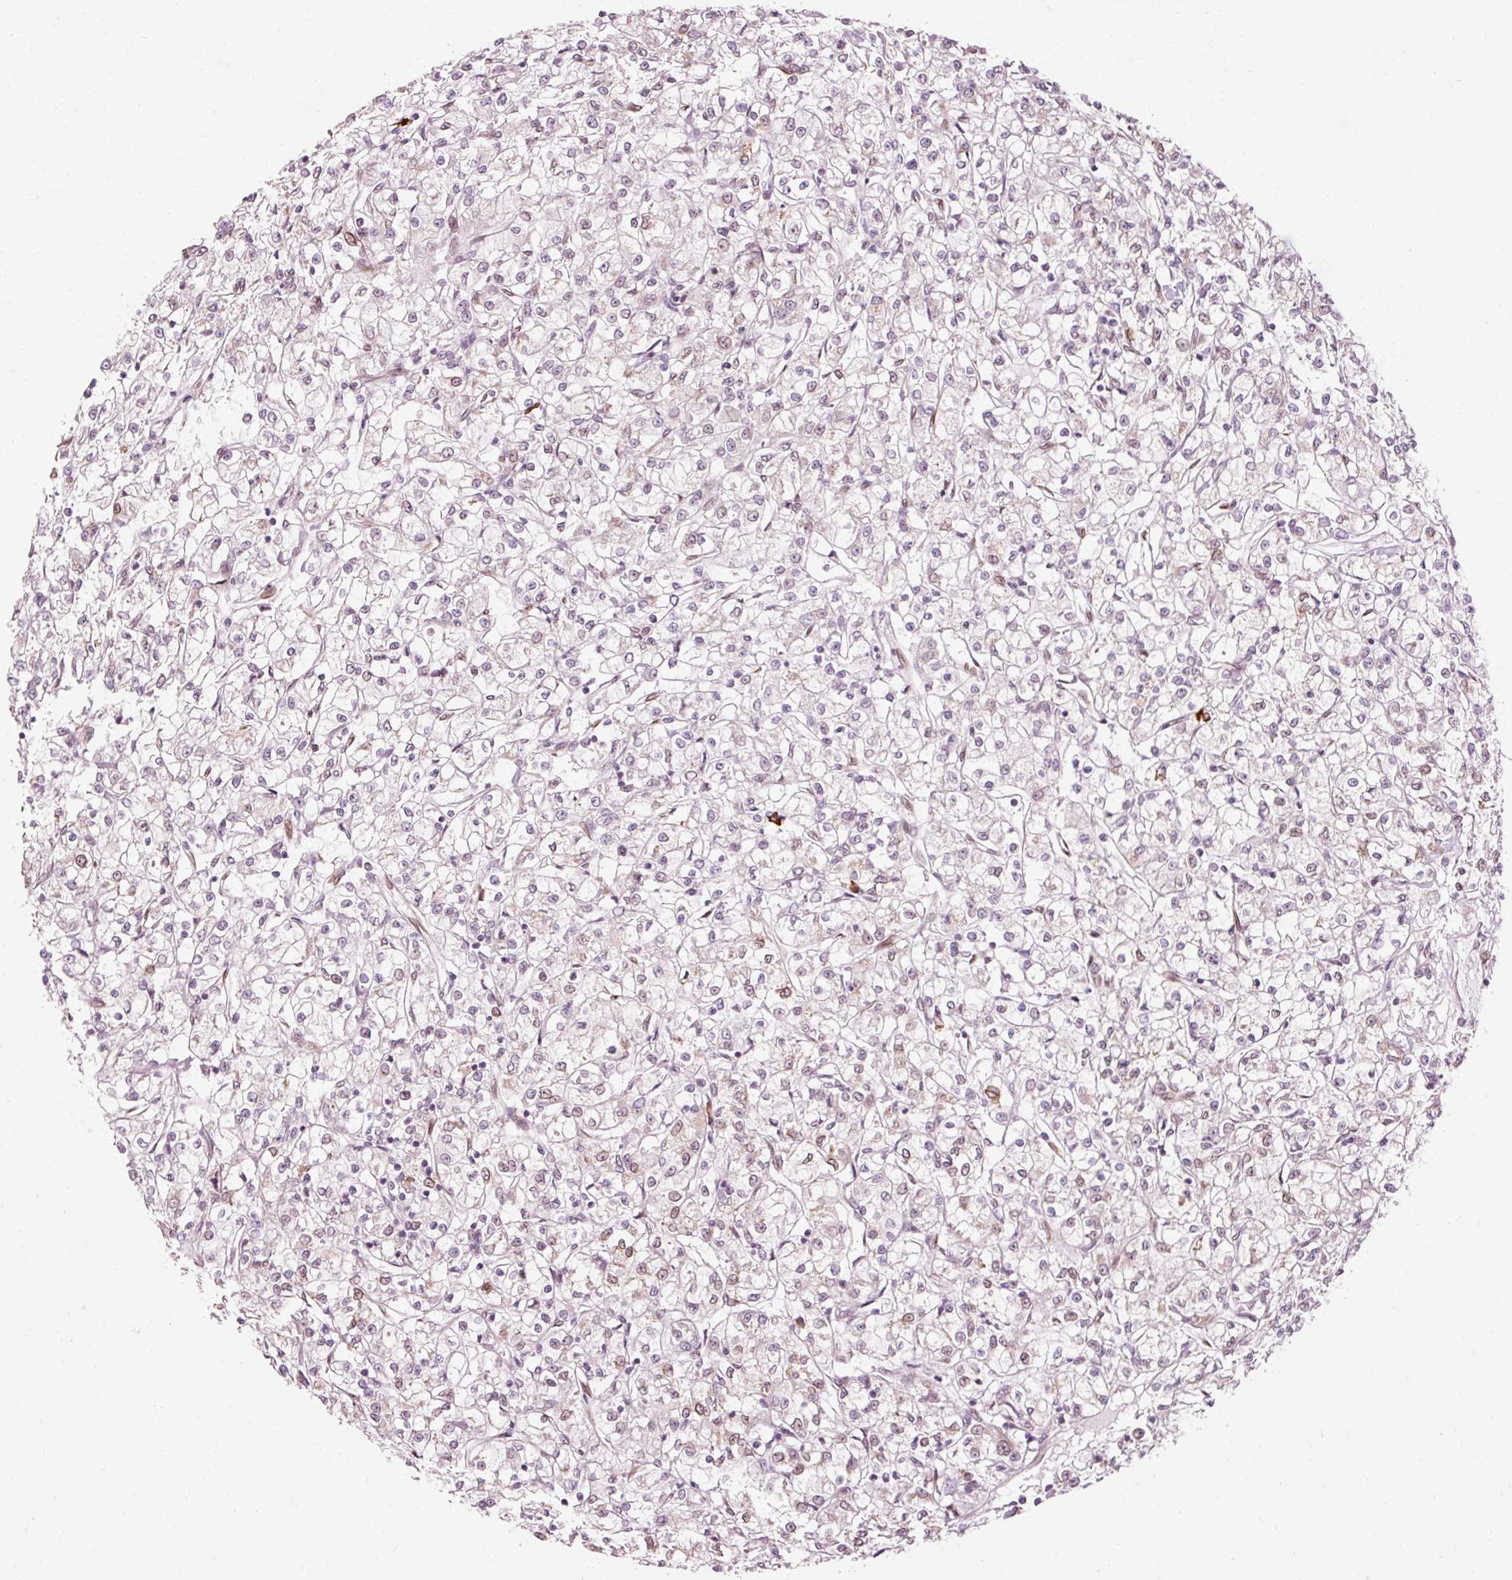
{"staining": {"intensity": "moderate", "quantity": "<25%", "location": "cytoplasmic/membranous,nuclear"}, "tissue": "renal cancer", "cell_type": "Tumor cells", "image_type": "cancer", "snomed": [{"axis": "morphology", "description": "Adenocarcinoma, NOS"}, {"axis": "topography", "description": "Kidney"}], "caption": "A brown stain highlights moderate cytoplasmic/membranous and nuclear expression of a protein in human renal adenocarcinoma tumor cells.", "gene": "RGPD5", "patient": {"sex": "female", "age": 59}}